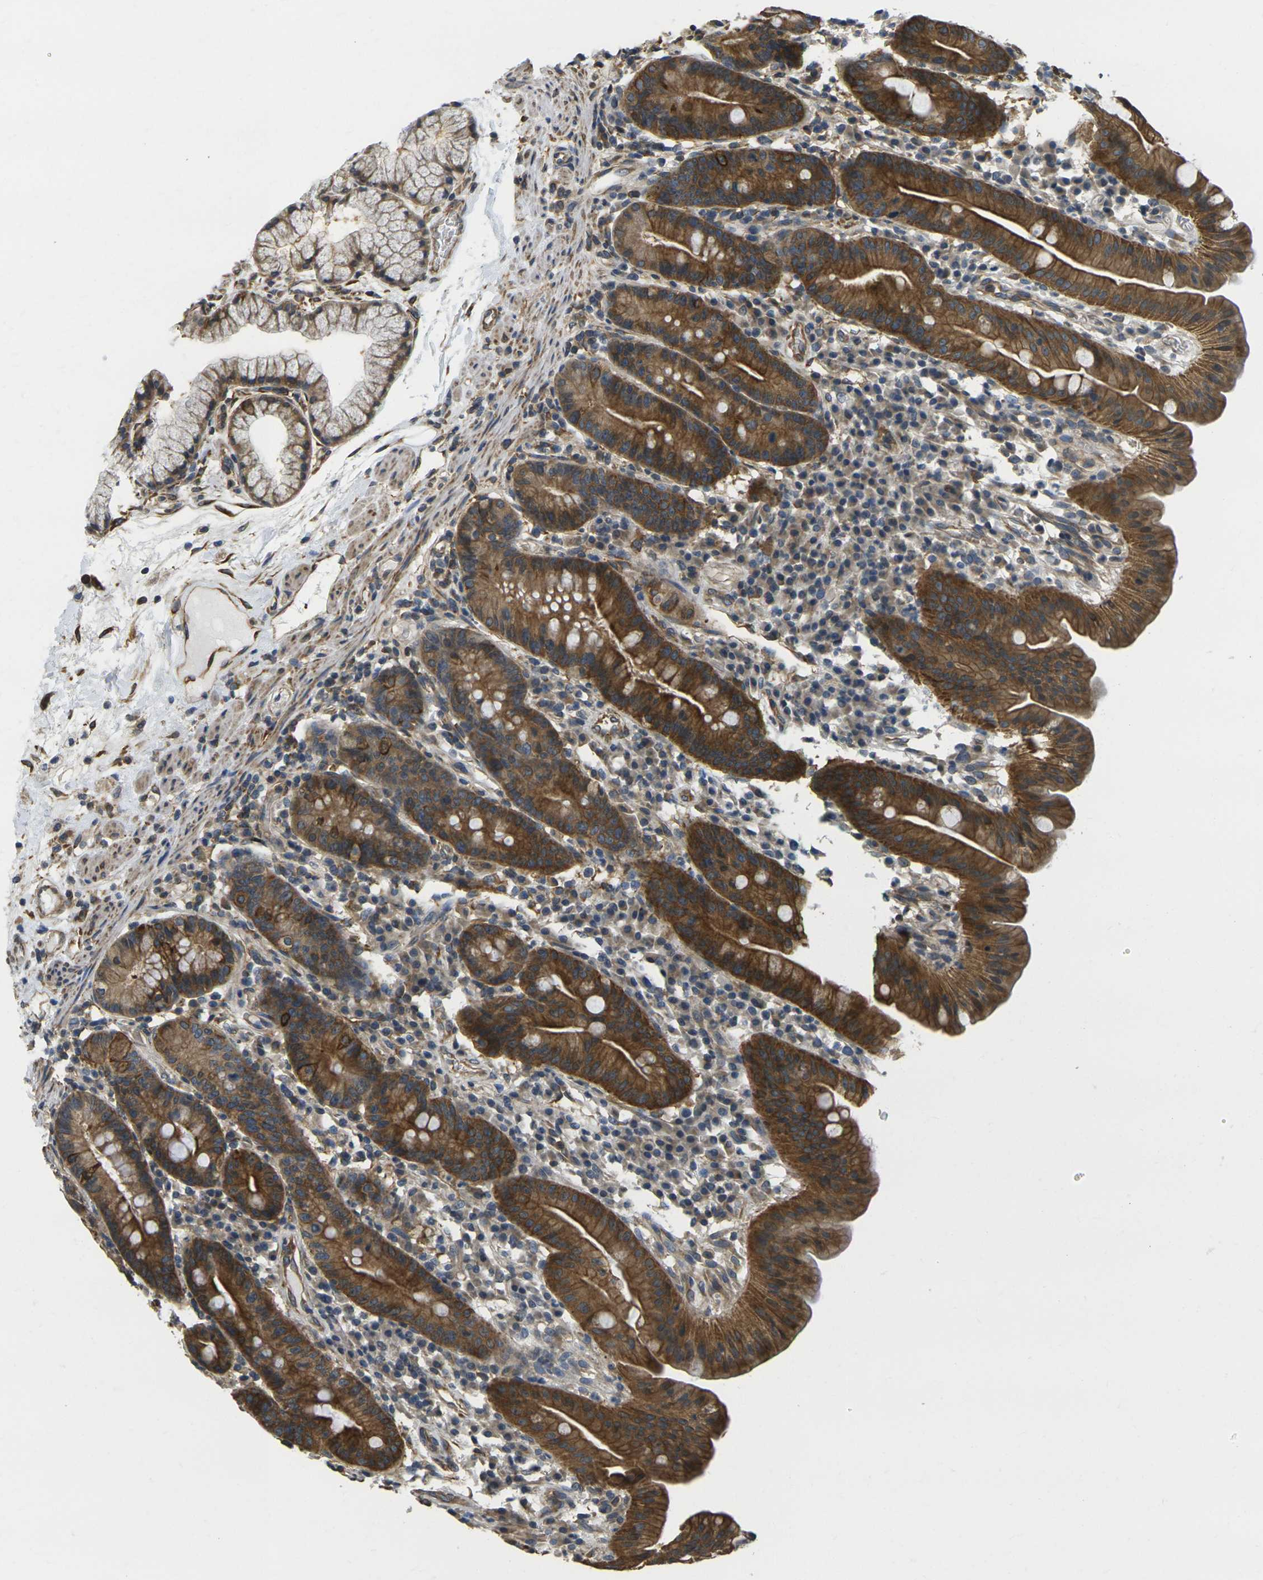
{"staining": {"intensity": "strong", "quantity": ">75%", "location": "cytoplasmic/membranous"}, "tissue": "duodenum", "cell_type": "Glandular cells", "image_type": "normal", "snomed": [{"axis": "morphology", "description": "Normal tissue, NOS"}, {"axis": "topography", "description": "Duodenum"}], "caption": "Immunohistochemical staining of normal duodenum reveals strong cytoplasmic/membranous protein expression in about >75% of glandular cells.", "gene": "CAST", "patient": {"sex": "male", "age": 50}}